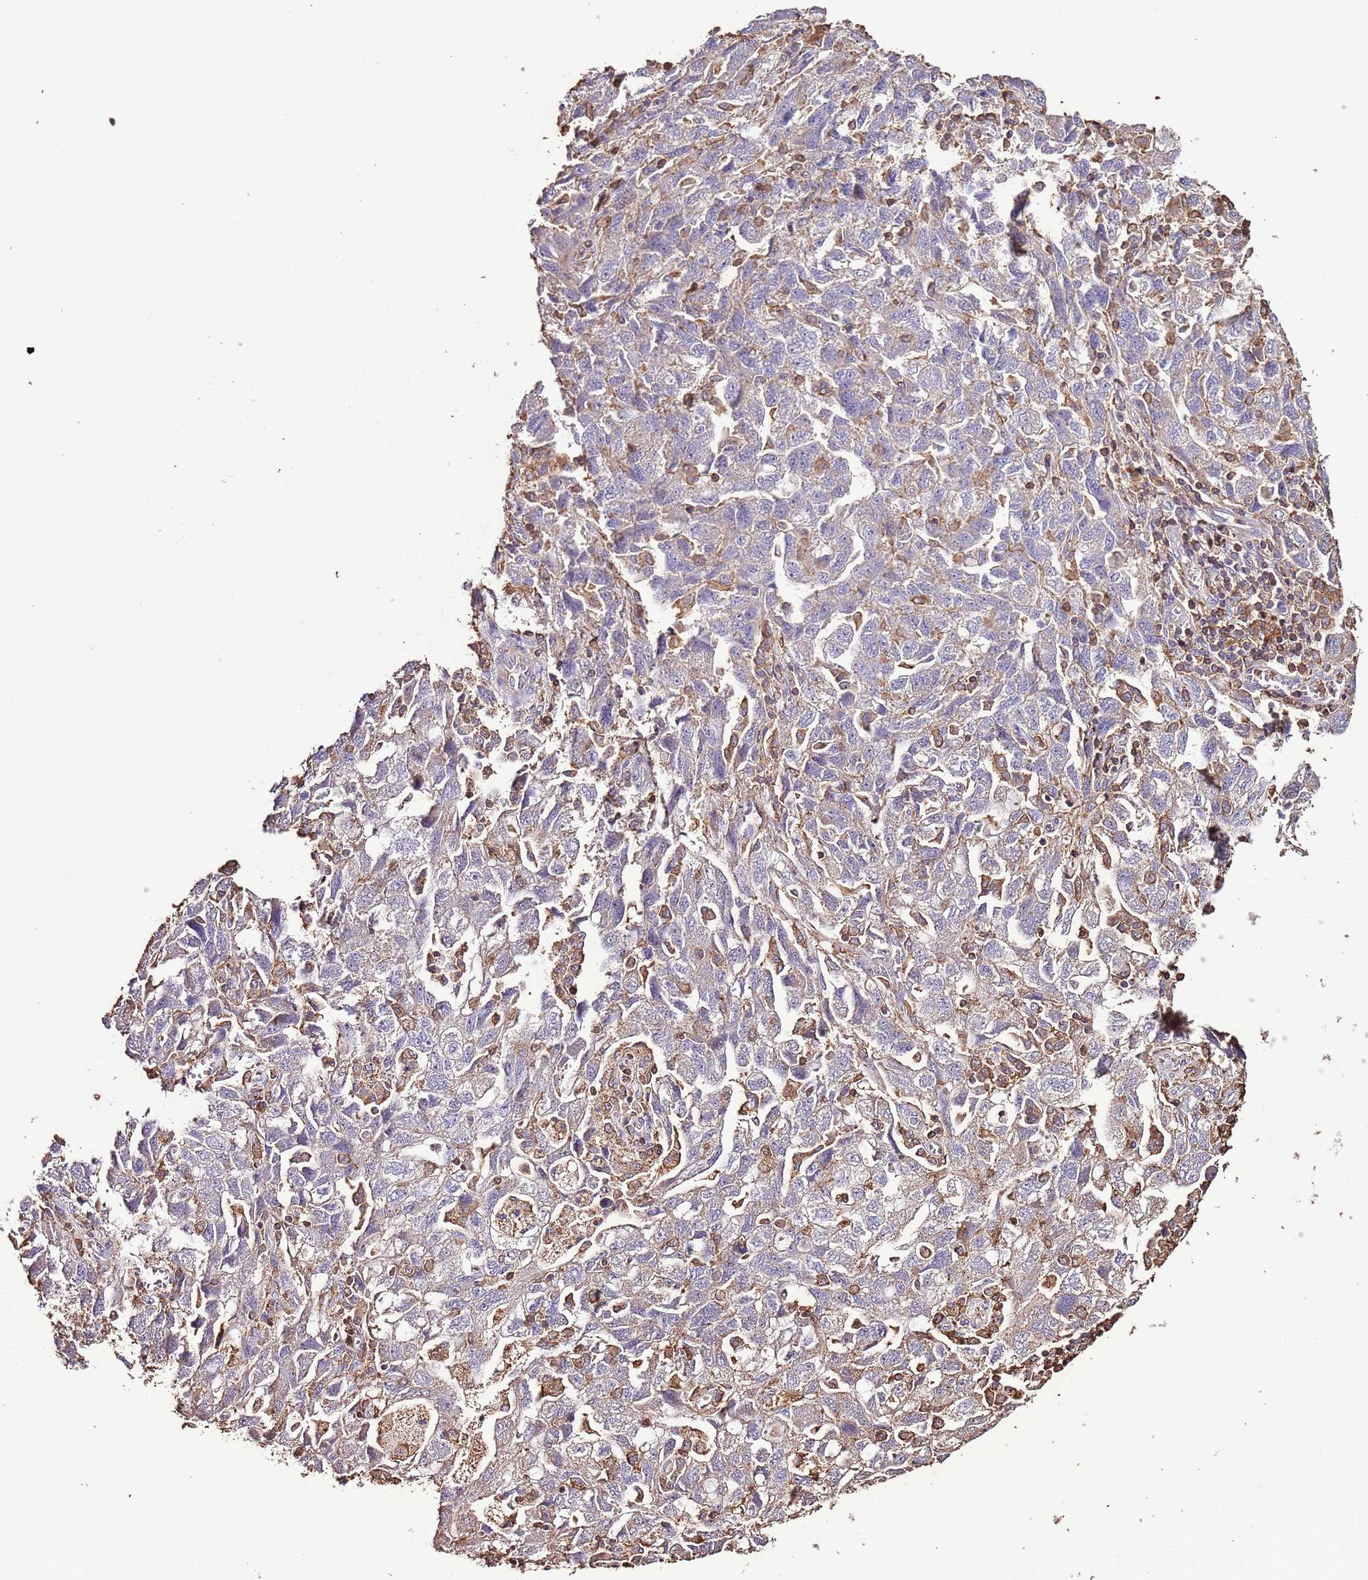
{"staining": {"intensity": "negative", "quantity": "none", "location": "none"}, "tissue": "ovarian cancer", "cell_type": "Tumor cells", "image_type": "cancer", "snomed": [{"axis": "morphology", "description": "Carcinoma, NOS"}, {"axis": "morphology", "description": "Cystadenocarcinoma, serous, NOS"}, {"axis": "topography", "description": "Ovary"}], "caption": "The histopathology image displays no significant positivity in tumor cells of ovarian cancer. (DAB (3,3'-diaminobenzidine) IHC with hematoxylin counter stain).", "gene": "ARL10", "patient": {"sex": "female", "age": 69}}